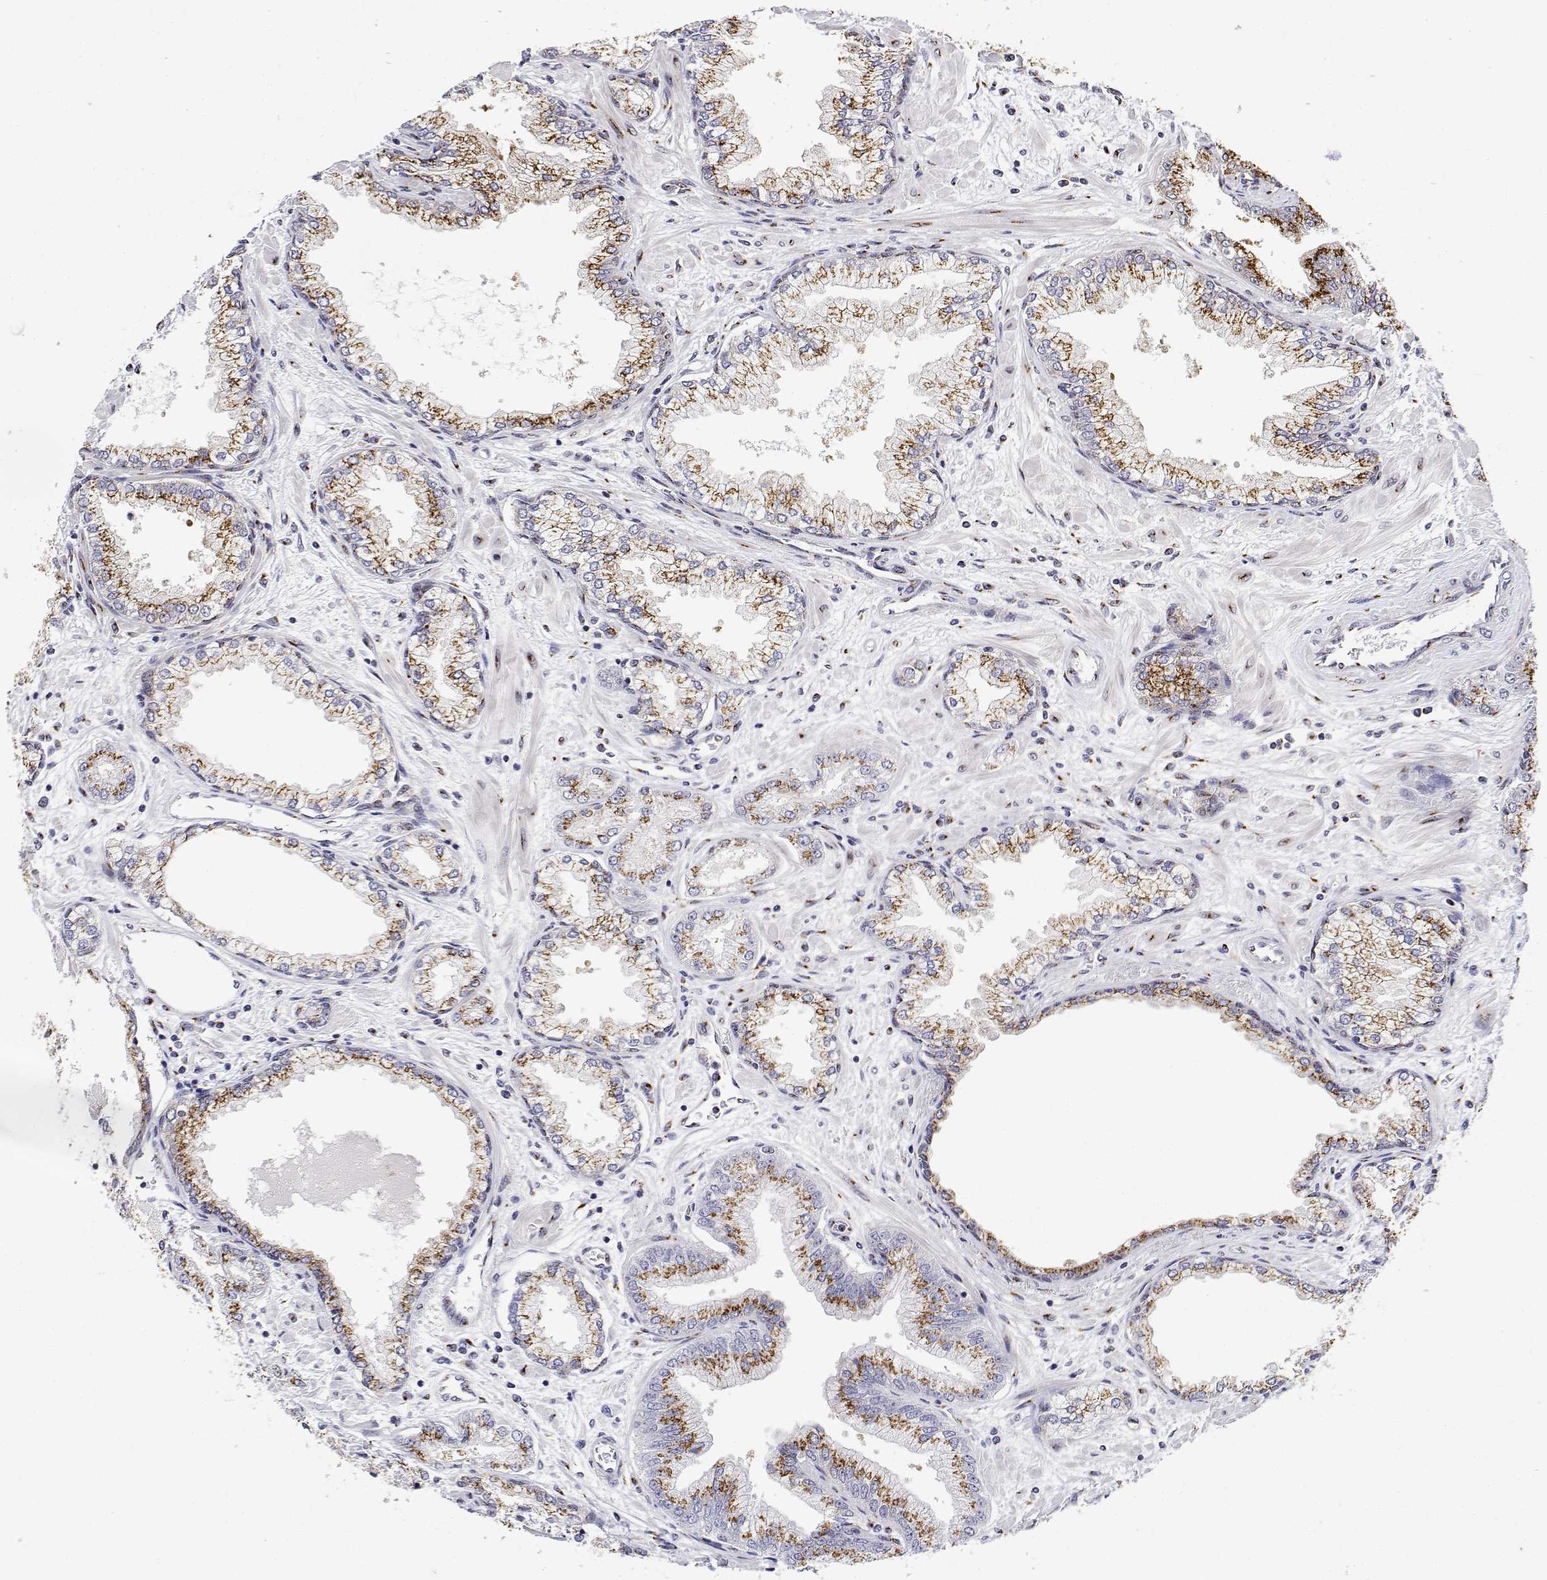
{"staining": {"intensity": "strong", "quantity": ">75%", "location": "cytoplasmic/membranous"}, "tissue": "prostate cancer", "cell_type": "Tumor cells", "image_type": "cancer", "snomed": [{"axis": "morphology", "description": "Adenocarcinoma, Low grade"}, {"axis": "topography", "description": "Prostate"}], "caption": "About >75% of tumor cells in prostate cancer display strong cytoplasmic/membranous protein positivity as visualized by brown immunohistochemical staining.", "gene": "YIPF3", "patient": {"sex": "male", "age": 55}}